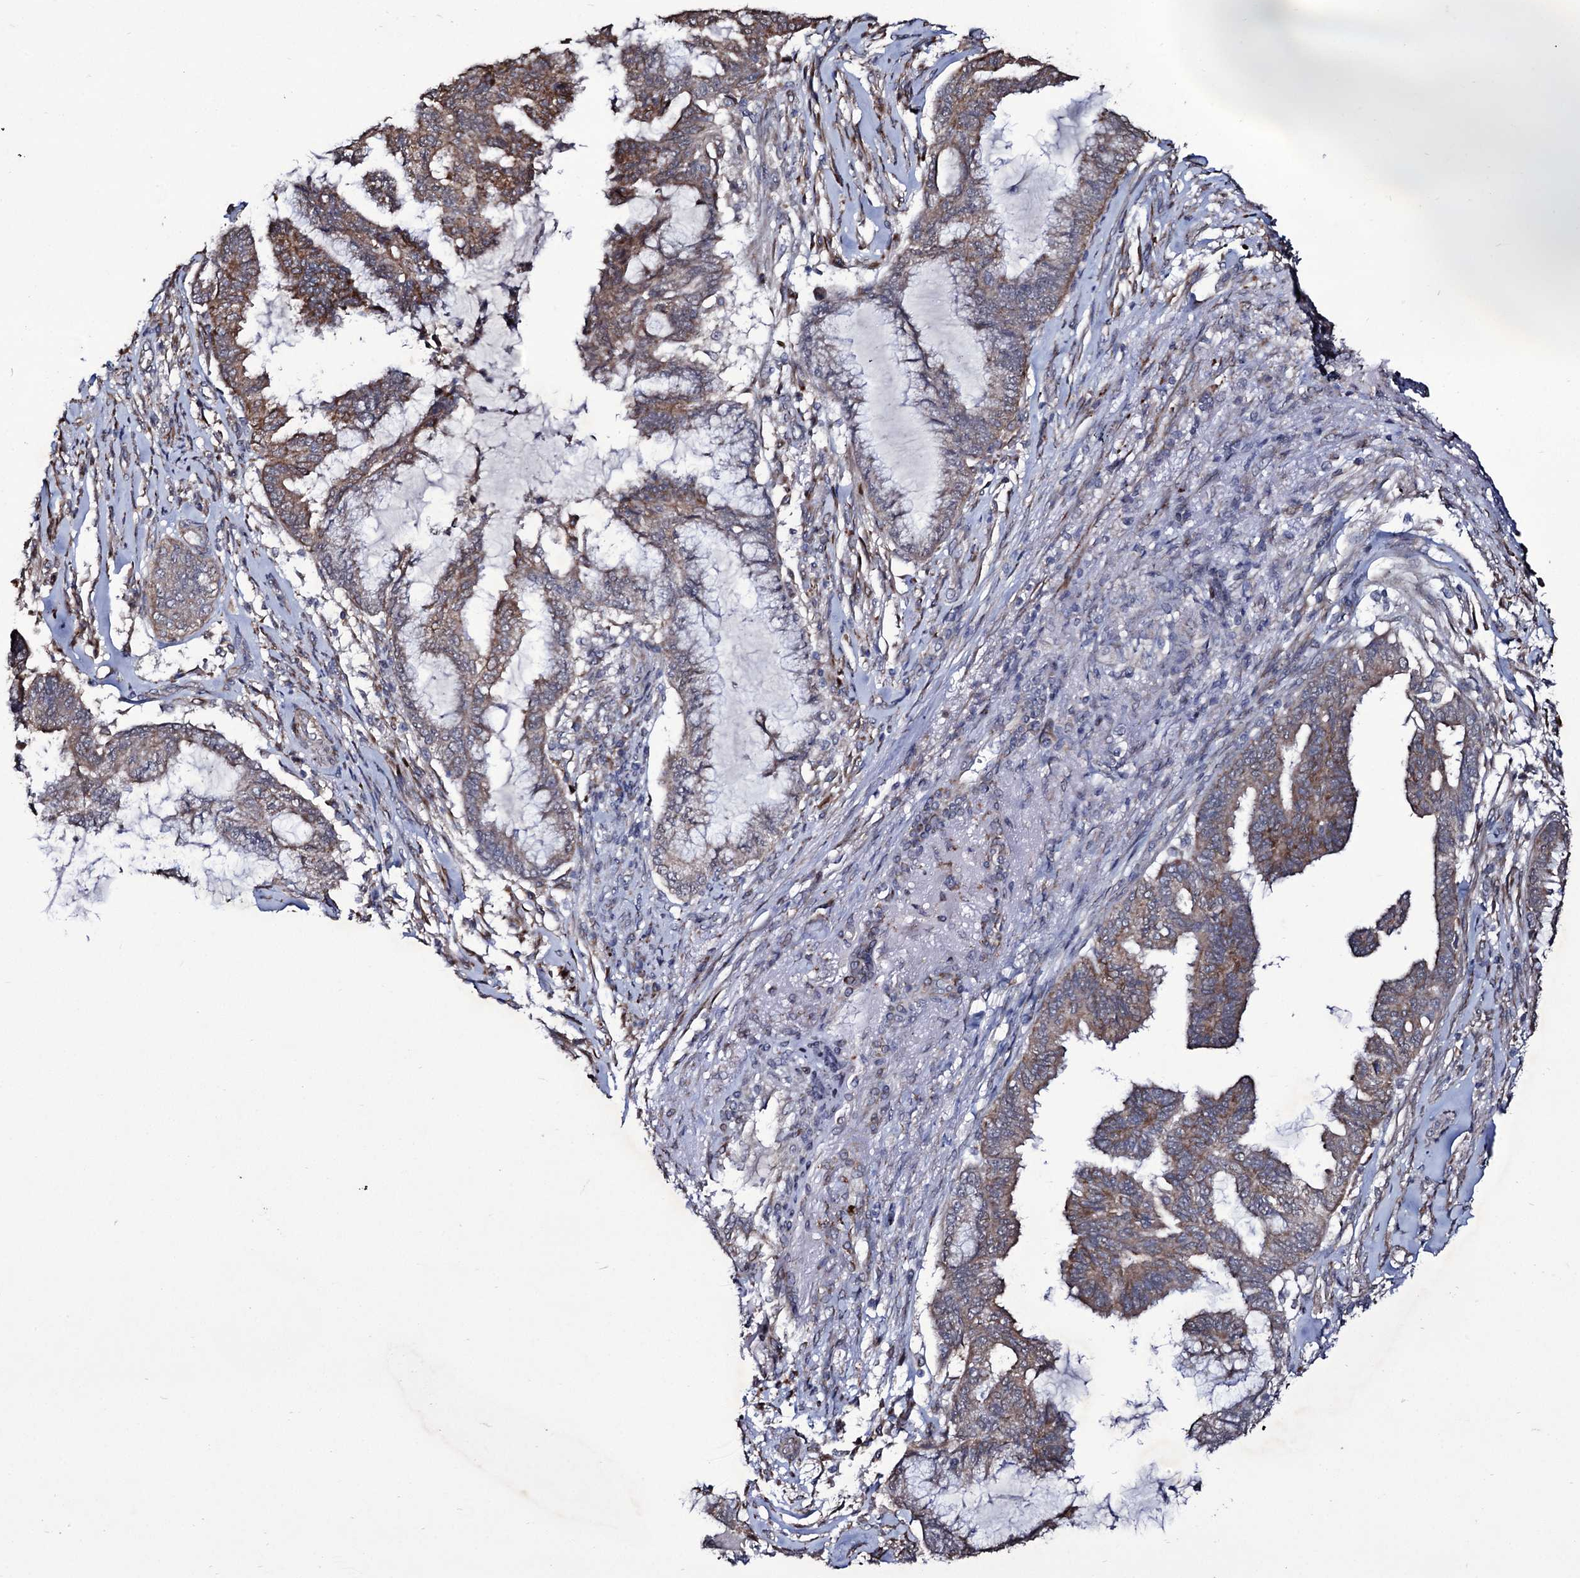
{"staining": {"intensity": "moderate", "quantity": "25%-75%", "location": "cytoplasmic/membranous"}, "tissue": "endometrial cancer", "cell_type": "Tumor cells", "image_type": "cancer", "snomed": [{"axis": "morphology", "description": "Adenocarcinoma, NOS"}, {"axis": "topography", "description": "Endometrium"}], "caption": "Protein staining of endometrial cancer tissue displays moderate cytoplasmic/membranous positivity in about 25%-75% of tumor cells.", "gene": "TUBGCP5", "patient": {"sex": "female", "age": 86}}